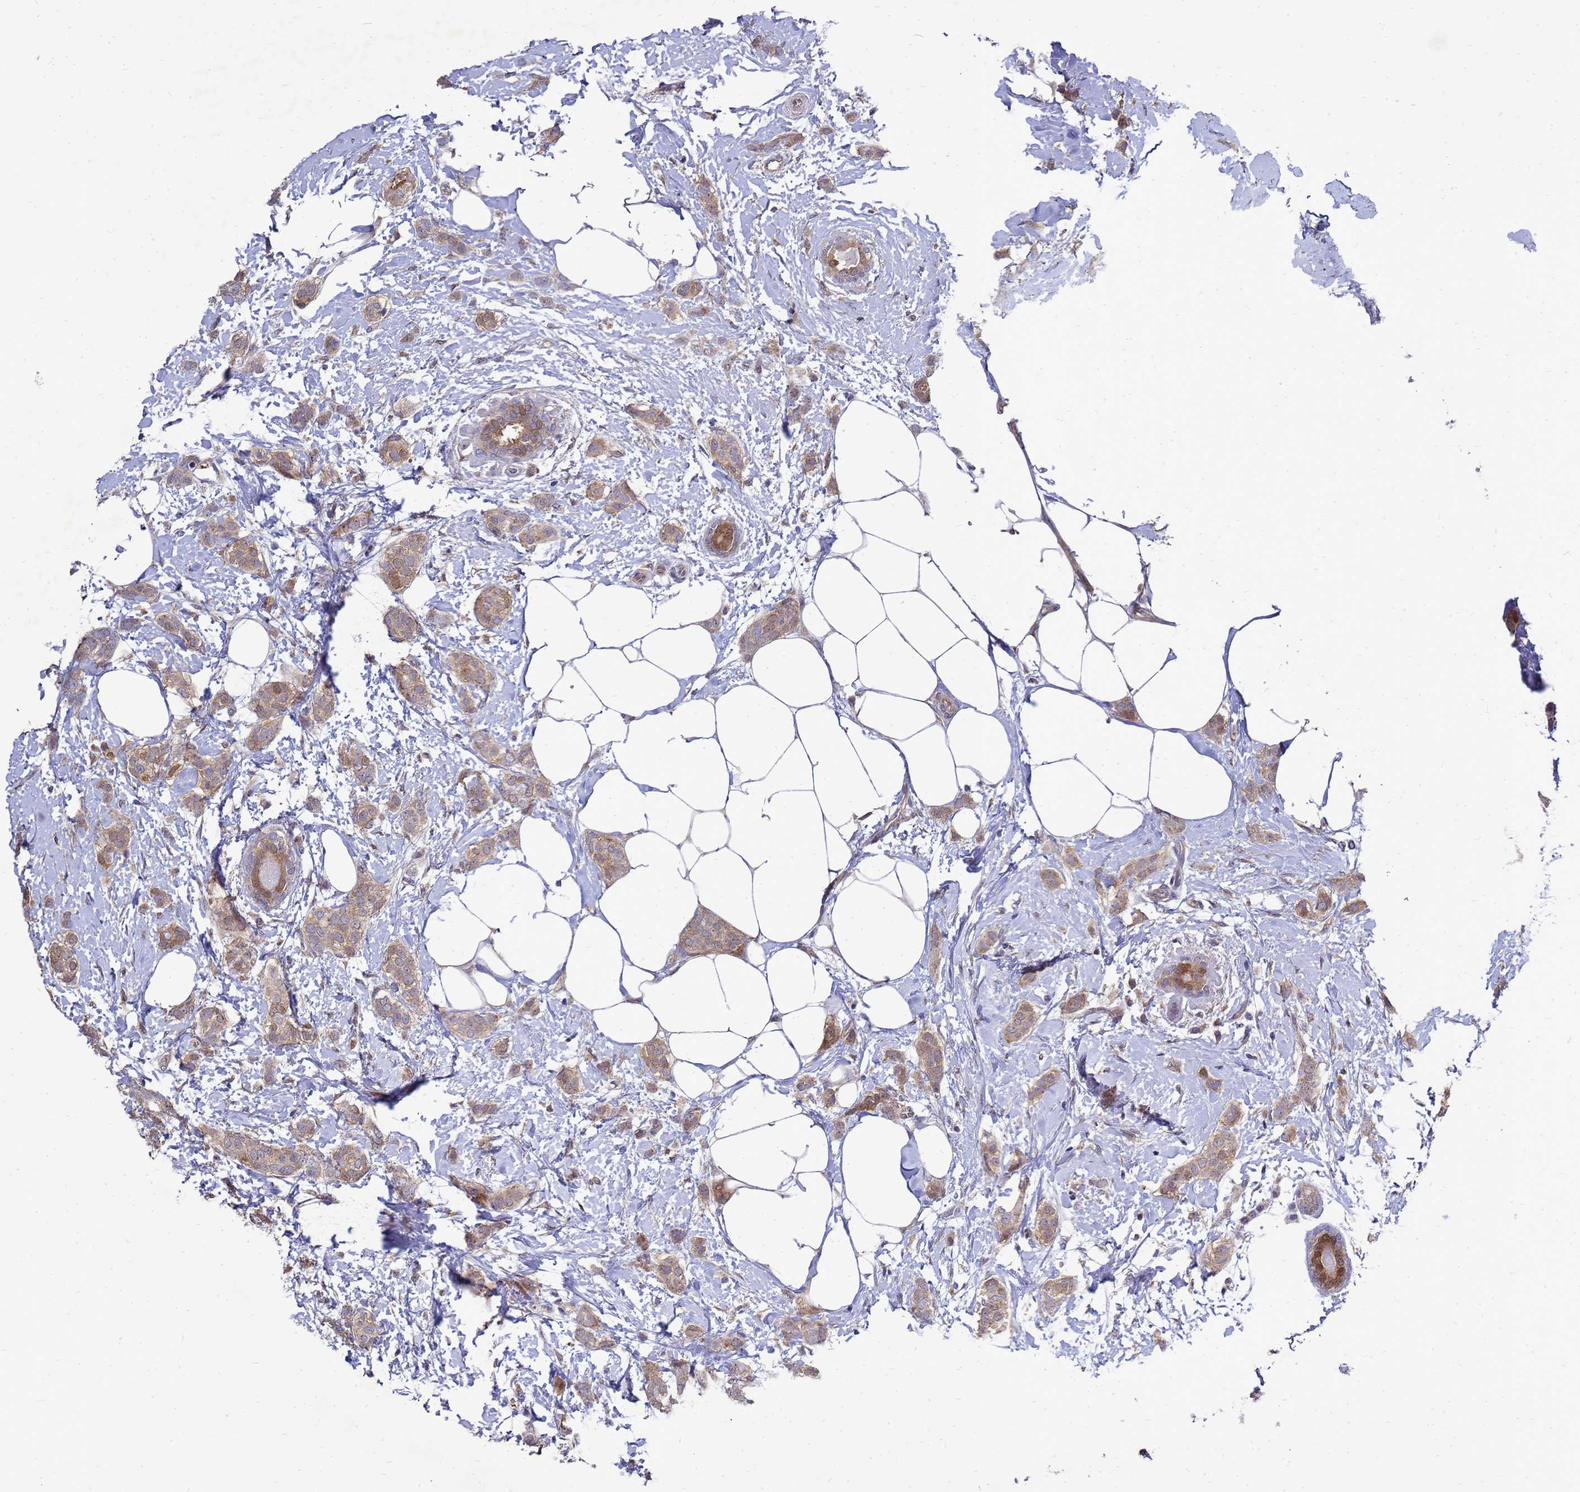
{"staining": {"intensity": "moderate", "quantity": ">75%", "location": "cytoplasmic/membranous"}, "tissue": "breast cancer", "cell_type": "Tumor cells", "image_type": "cancer", "snomed": [{"axis": "morphology", "description": "Duct carcinoma"}, {"axis": "topography", "description": "Breast"}], "caption": "DAB immunohistochemical staining of human intraductal carcinoma (breast) reveals moderate cytoplasmic/membranous protein staining in approximately >75% of tumor cells.", "gene": "EIF4EBP3", "patient": {"sex": "female", "age": 72}}